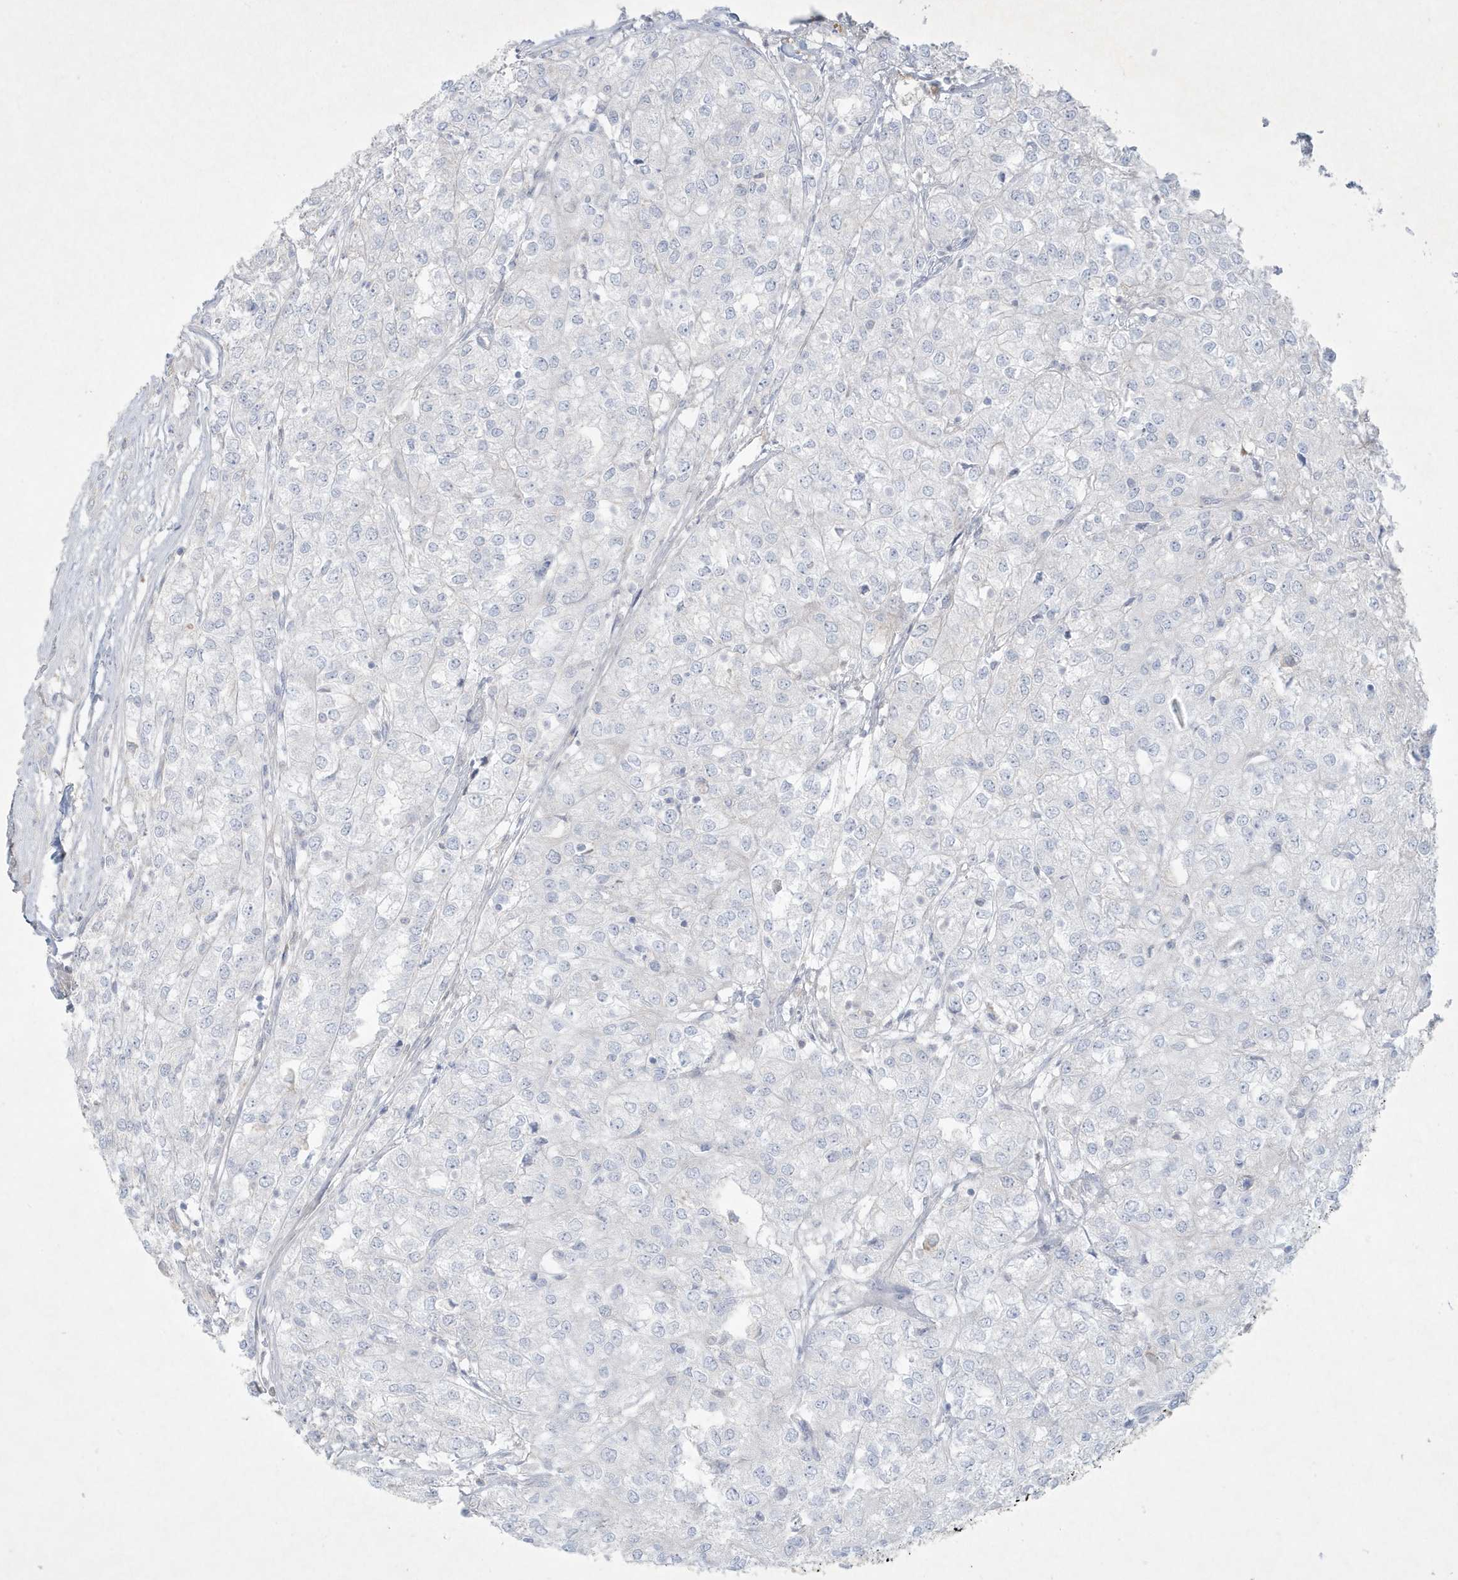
{"staining": {"intensity": "negative", "quantity": "none", "location": "none"}, "tissue": "renal cancer", "cell_type": "Tumor cells", "image_type": "cancer", "snomed": [{"axis": "morphology", "description": "Adenocarcinoma, NOS"}, {"axis": "topography", "description": "Kidney"}], "caption": "Tumor cells are negative for brown protein staining in renal adenocarcinoma.", "gene": "CCDC24", "patient": {"sex": "female", "age": 54}}